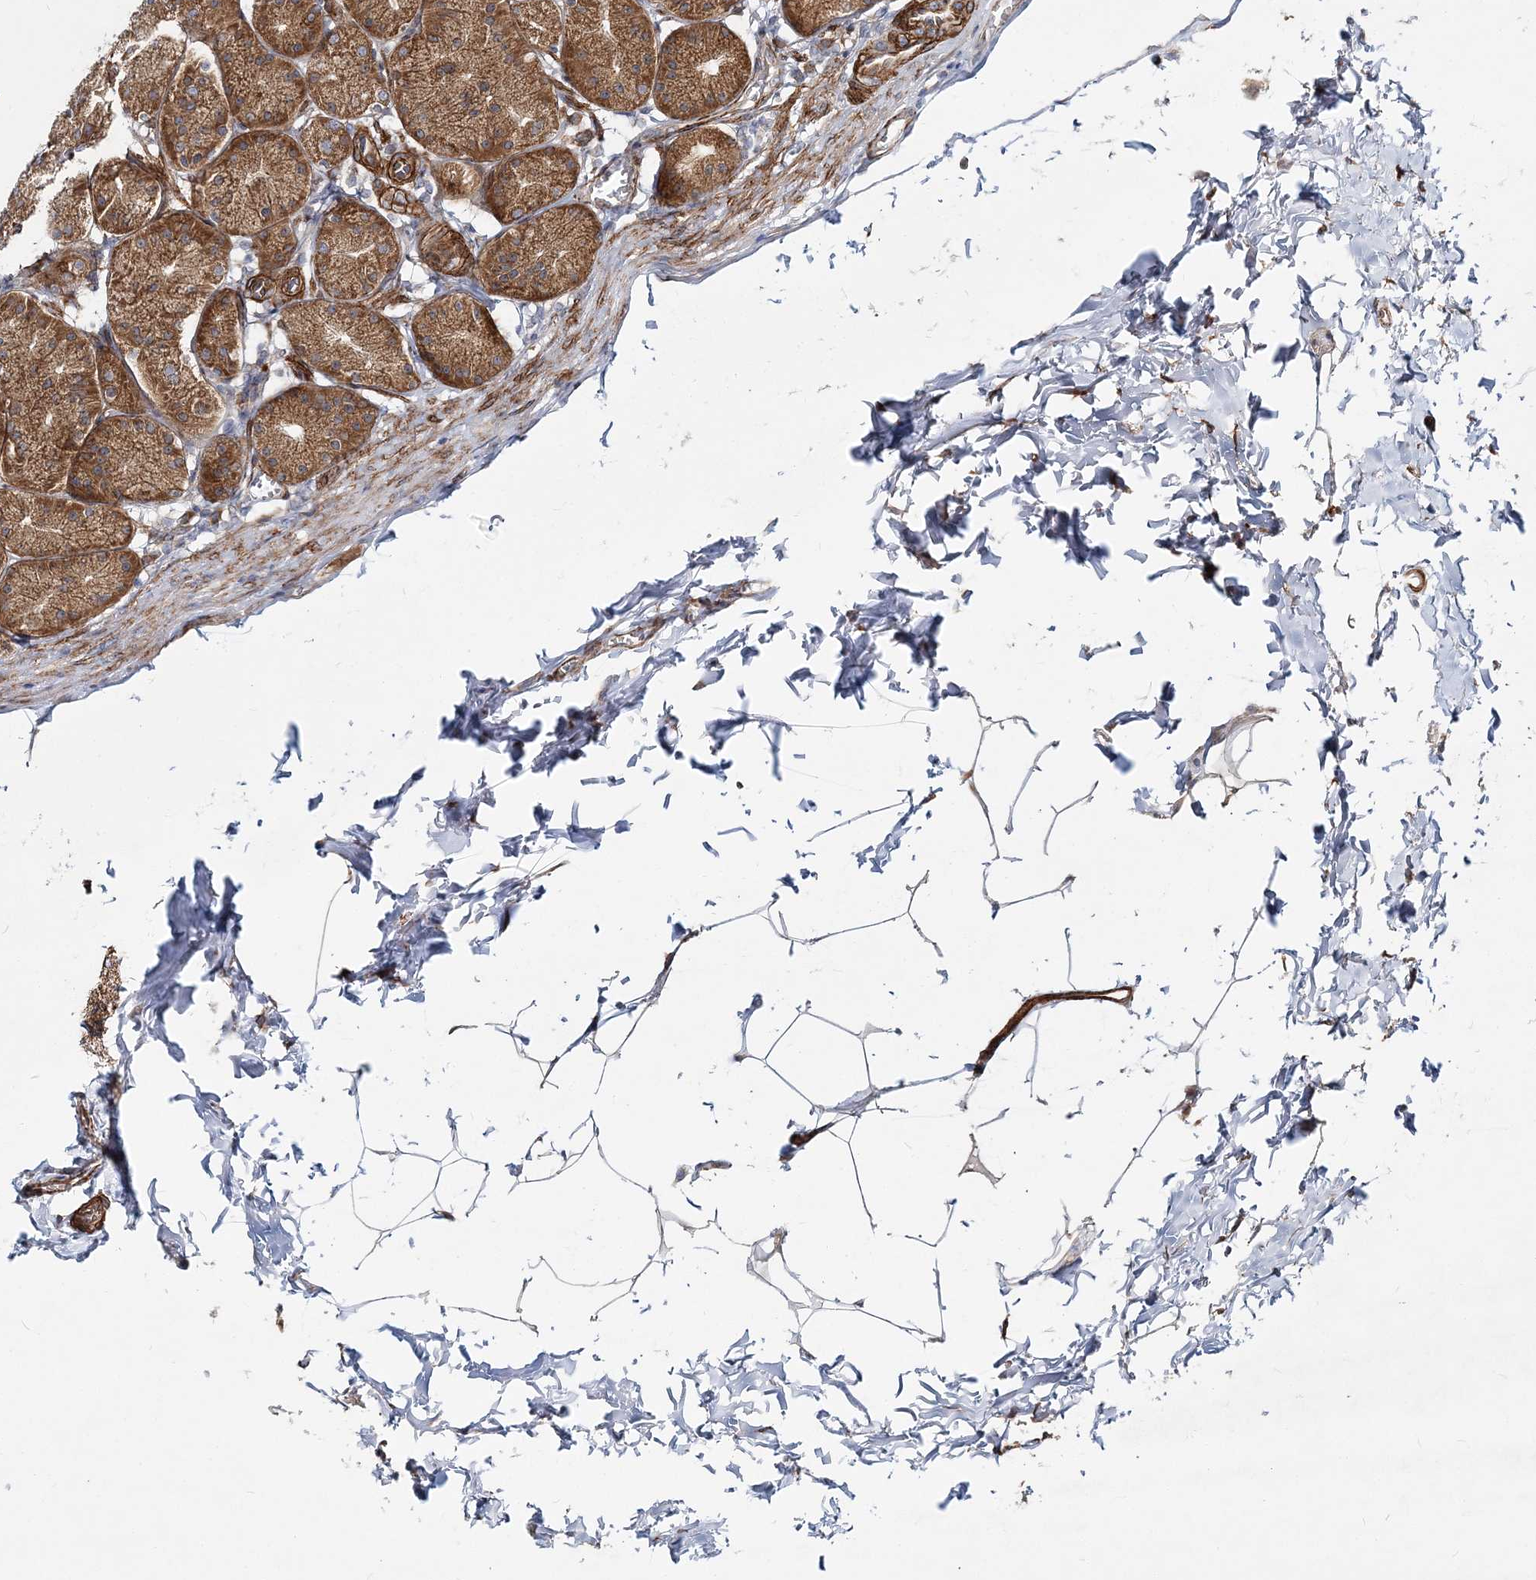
{"staining": {"intensity": "strong", "quantity": ">75%", "location": "cytoplasmic/membranous"}, "tissue": "stomach", "cell_type": "Glandular cells", "image_type": "normal", "snomed": [{"axis": "morphology", "description": "Normal tissue, NOS"}, {"axis": "topography", "description": "Stomach"}], "caption": "Immunohistochemistry (DAB) staining of normal stomach demonstrates strong cytoplasmic/membranous protein staining in approximately >75% of glandular cells.", "gene": "NBAS", "patient": {"sex": "male", "age": 42}}